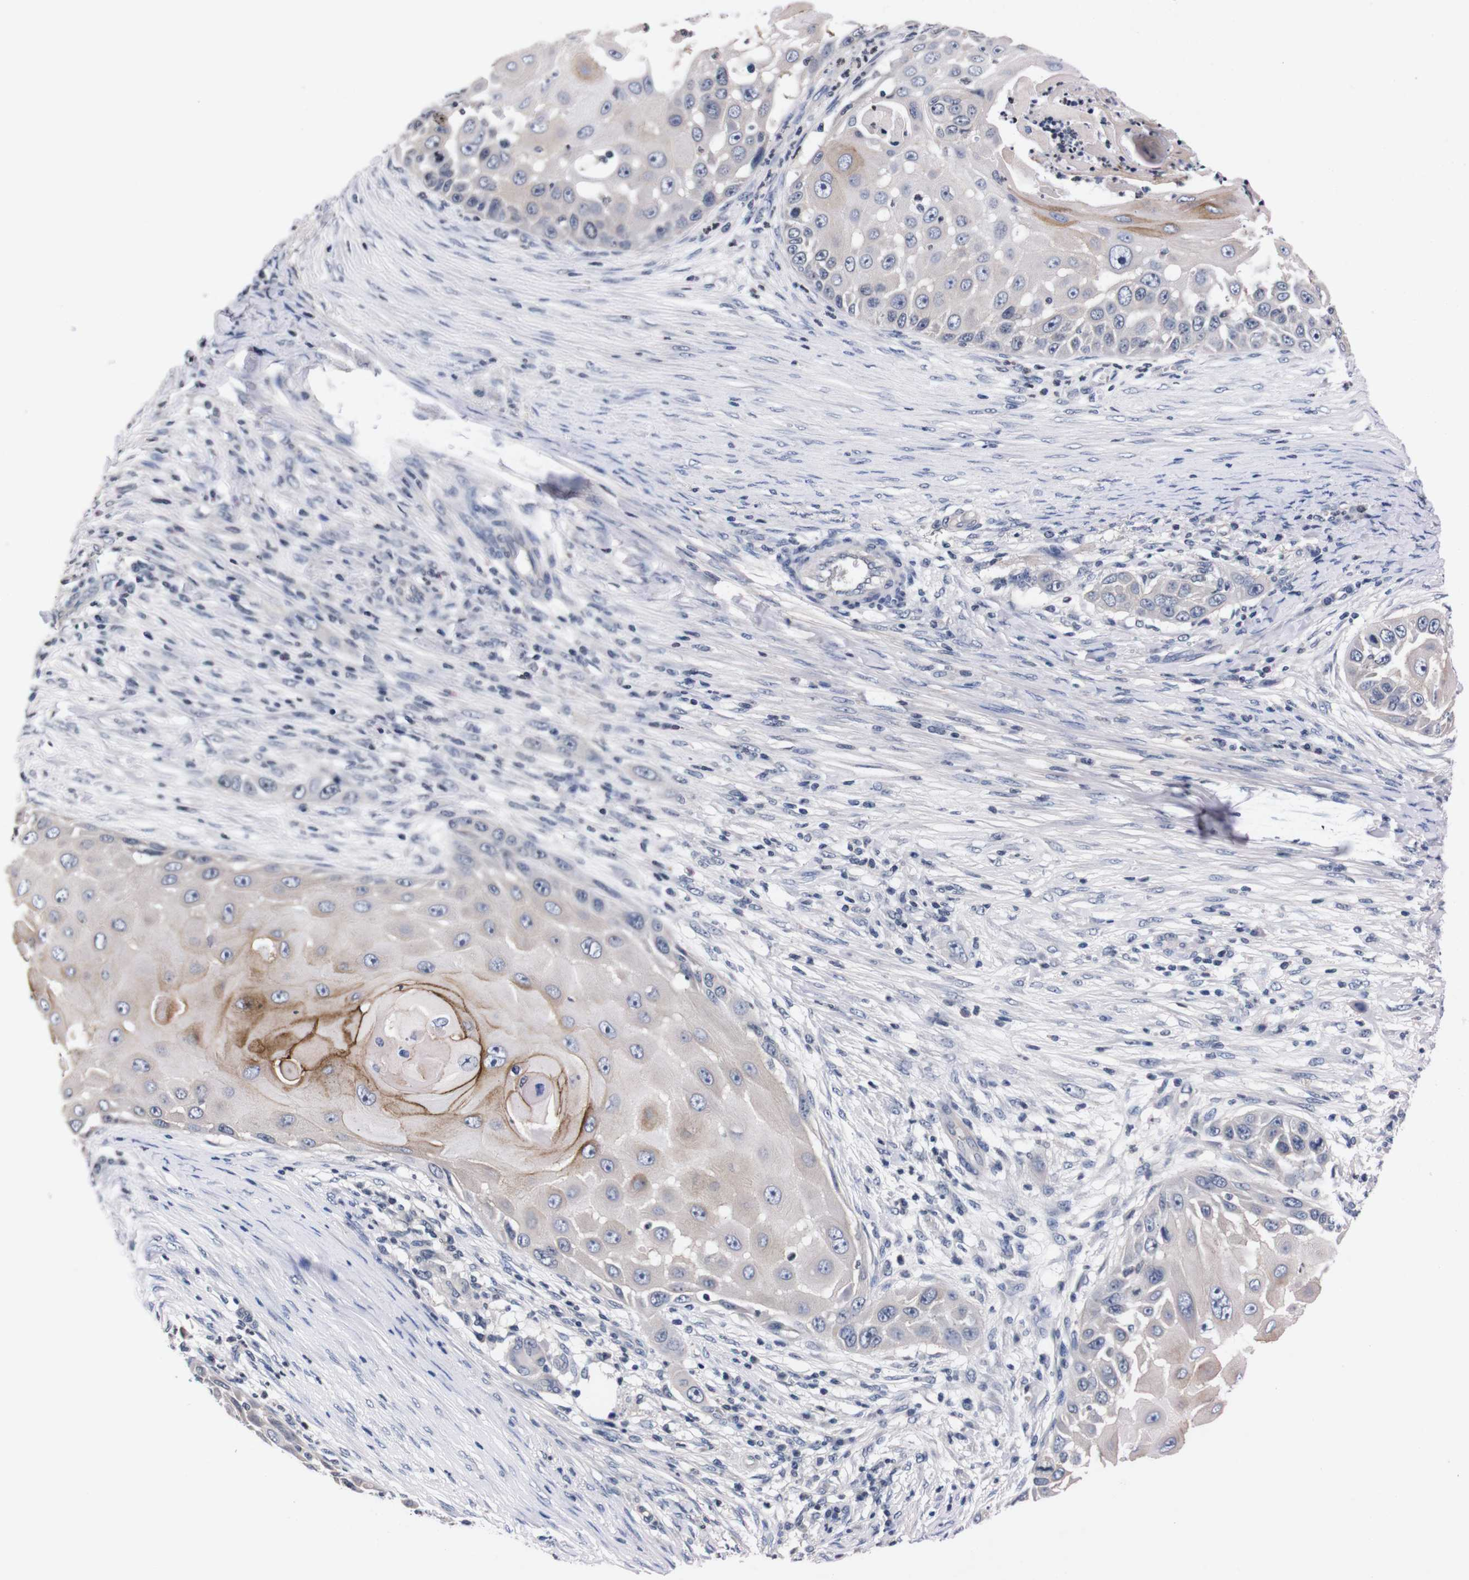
{"staining": {"intensity": "negative", "quantity": "none", "location": "none"}, "tissue": "skin cancer", "cell_type": "Tumor cells", "image_type": "cancer", "snomed": [{"axis": "morphology", "description": "Squamous cell carcinoma, NOS"}, {"axis": "topography", "description": "Skin"}], "caption": "An immunohistochemistry (IHC) photomicrograph of skin cancer (squamous cell carcinoma) is shown. There is no staining in tumor cells of skin cancer (squamous cell carcinoma).", "gene": "TNFRSF21", "patient": {"sex": "female", "age": 44}}